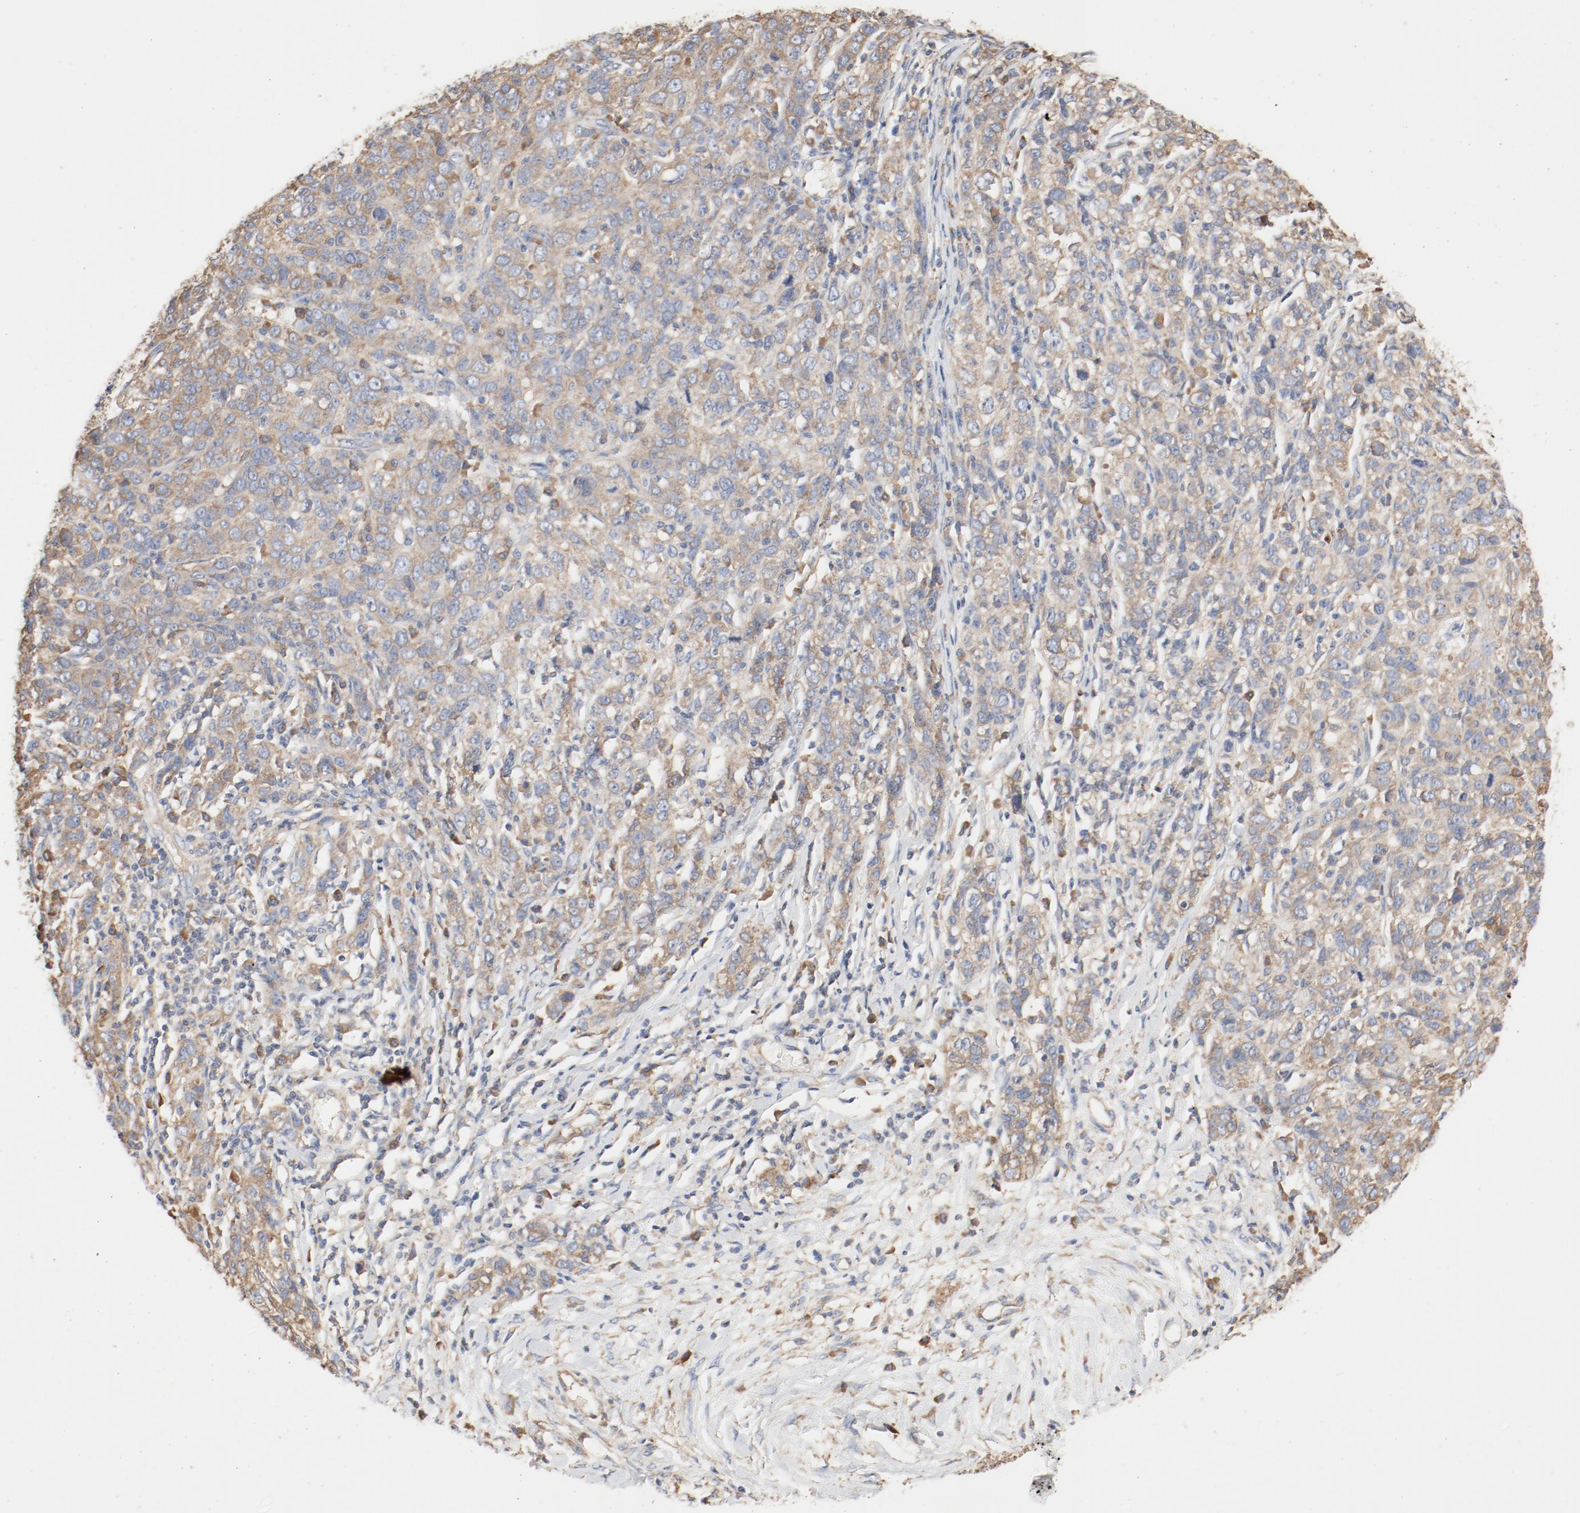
{"staining": {"intensity": "moderate", "quantity": ">75%", "location": "cytoplasmic/membranous"}, "tissue": "ovarian cancer", "cell_type": "Tumor cells", "image_type": "cancer", "snomed": [{"axis": "morphology", "description": "Cystadenocarcinoma, serous, NOS"}, {"axis": "topography", "description": "Ovary"}], "caption": "Immunohistochemical staining of human serous cystadenocarcinoma (ovarian) displays medium levels of moderate cytoplasmic/membranous protein staining in approximately >75% of tumor cells.", "gene": "RPS6", "patient": {"sex": "female", "age": 71}}